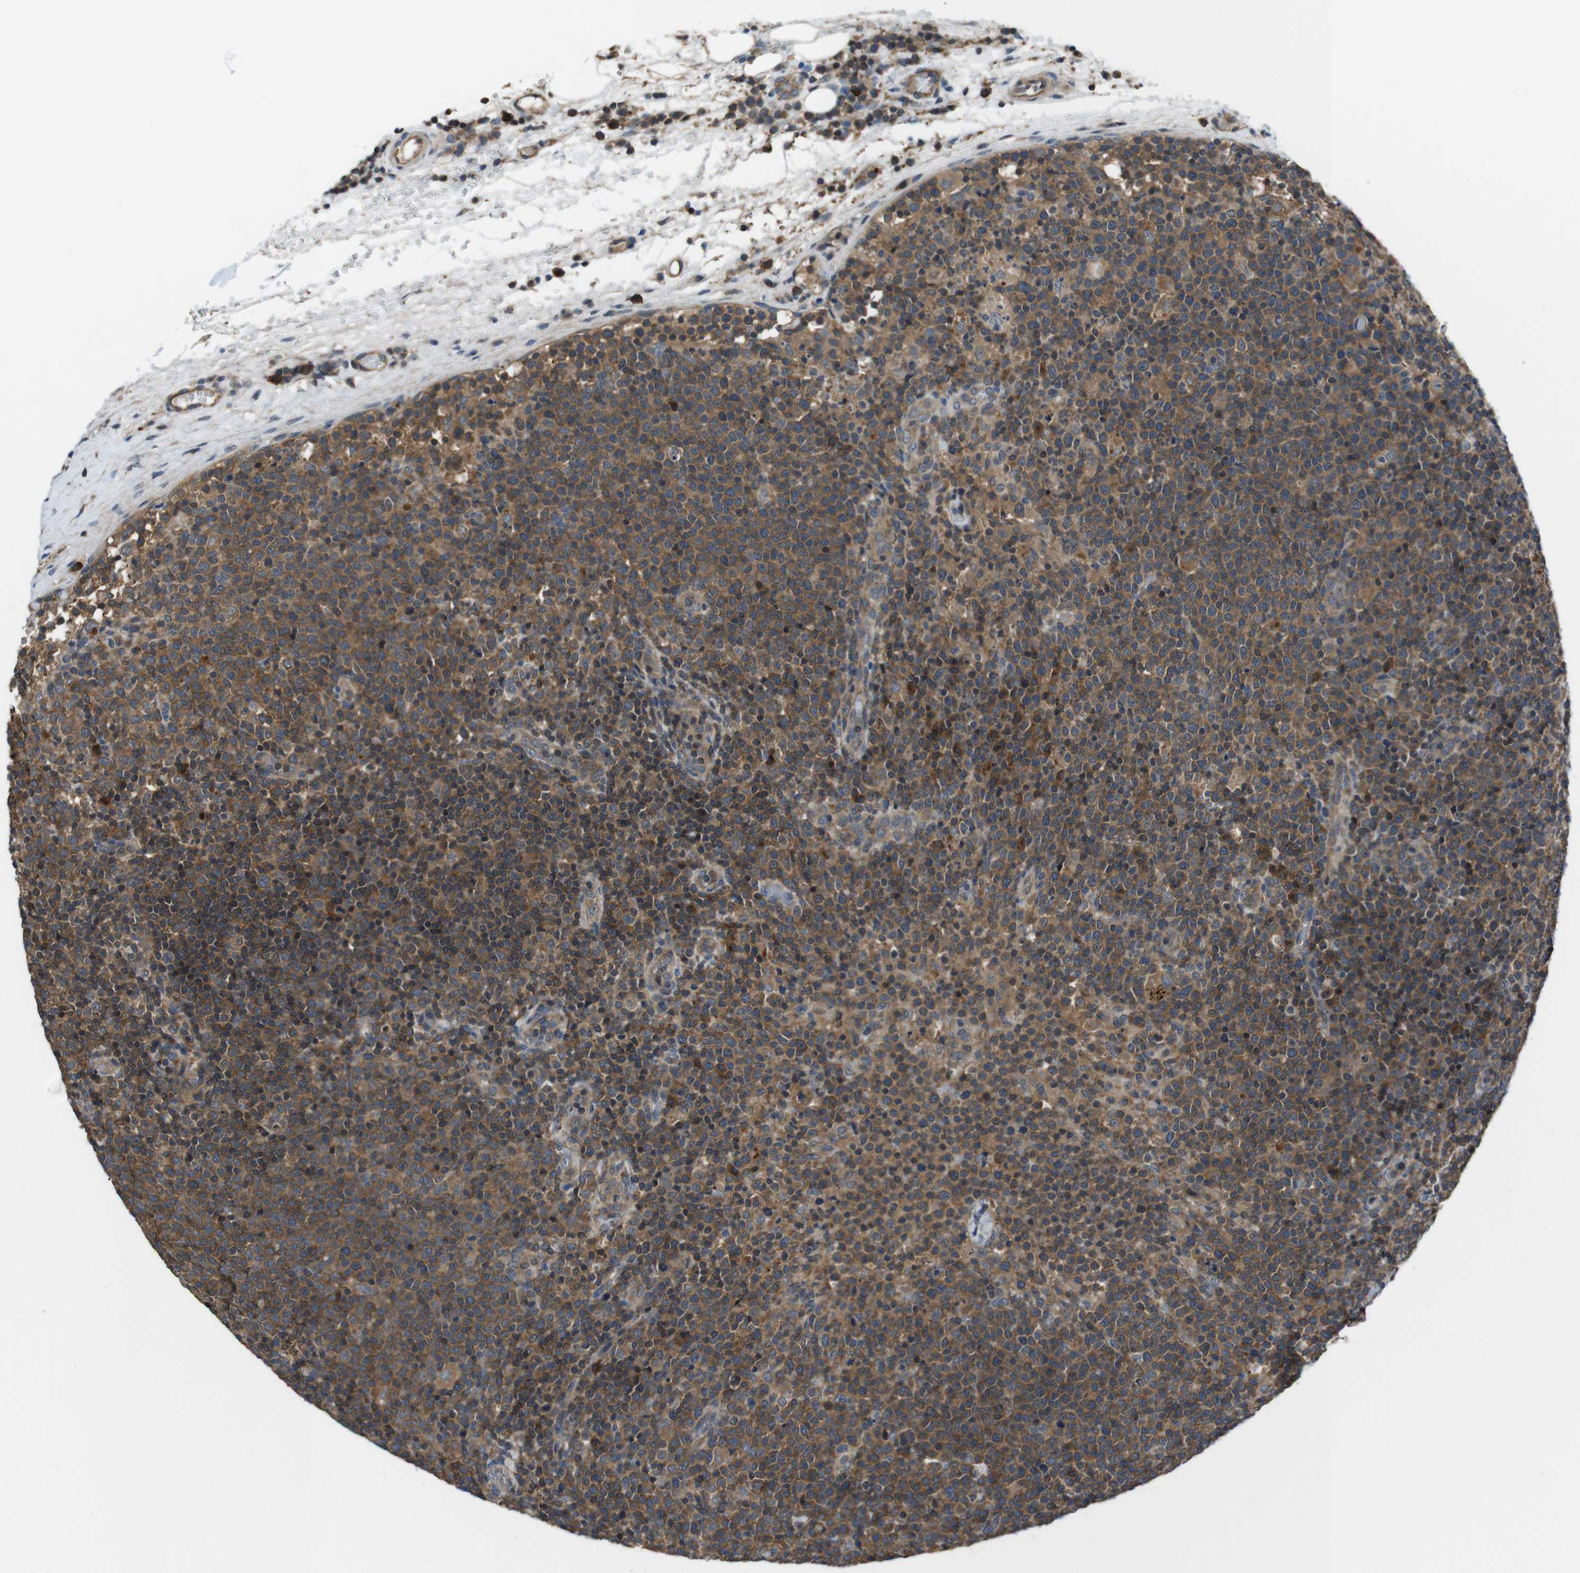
{"staining": {"intensity": "moderate", "quantity": ">75%", "location": "cytoplasmic/membranous"}, "tissue": "lymphoma", "cell_type": "Tumor cells", "image_type": "cancer", "snomed": [{"axis": "morphology", "description": "Malignant lymphoma, non-Hodgkin's type, High grade"}, {"axis": "topography", "description": "Lymph node"}], "caption": "Immunohistochemistry micrograph of lymphoma stained for a protein (brown), which displays medium levels of moderate cytoplasmic/membranous positivity in approximately >75% of tumor cells.", "gene": "SLC22A23", "patient": {"sex": "male", "age": 61}}